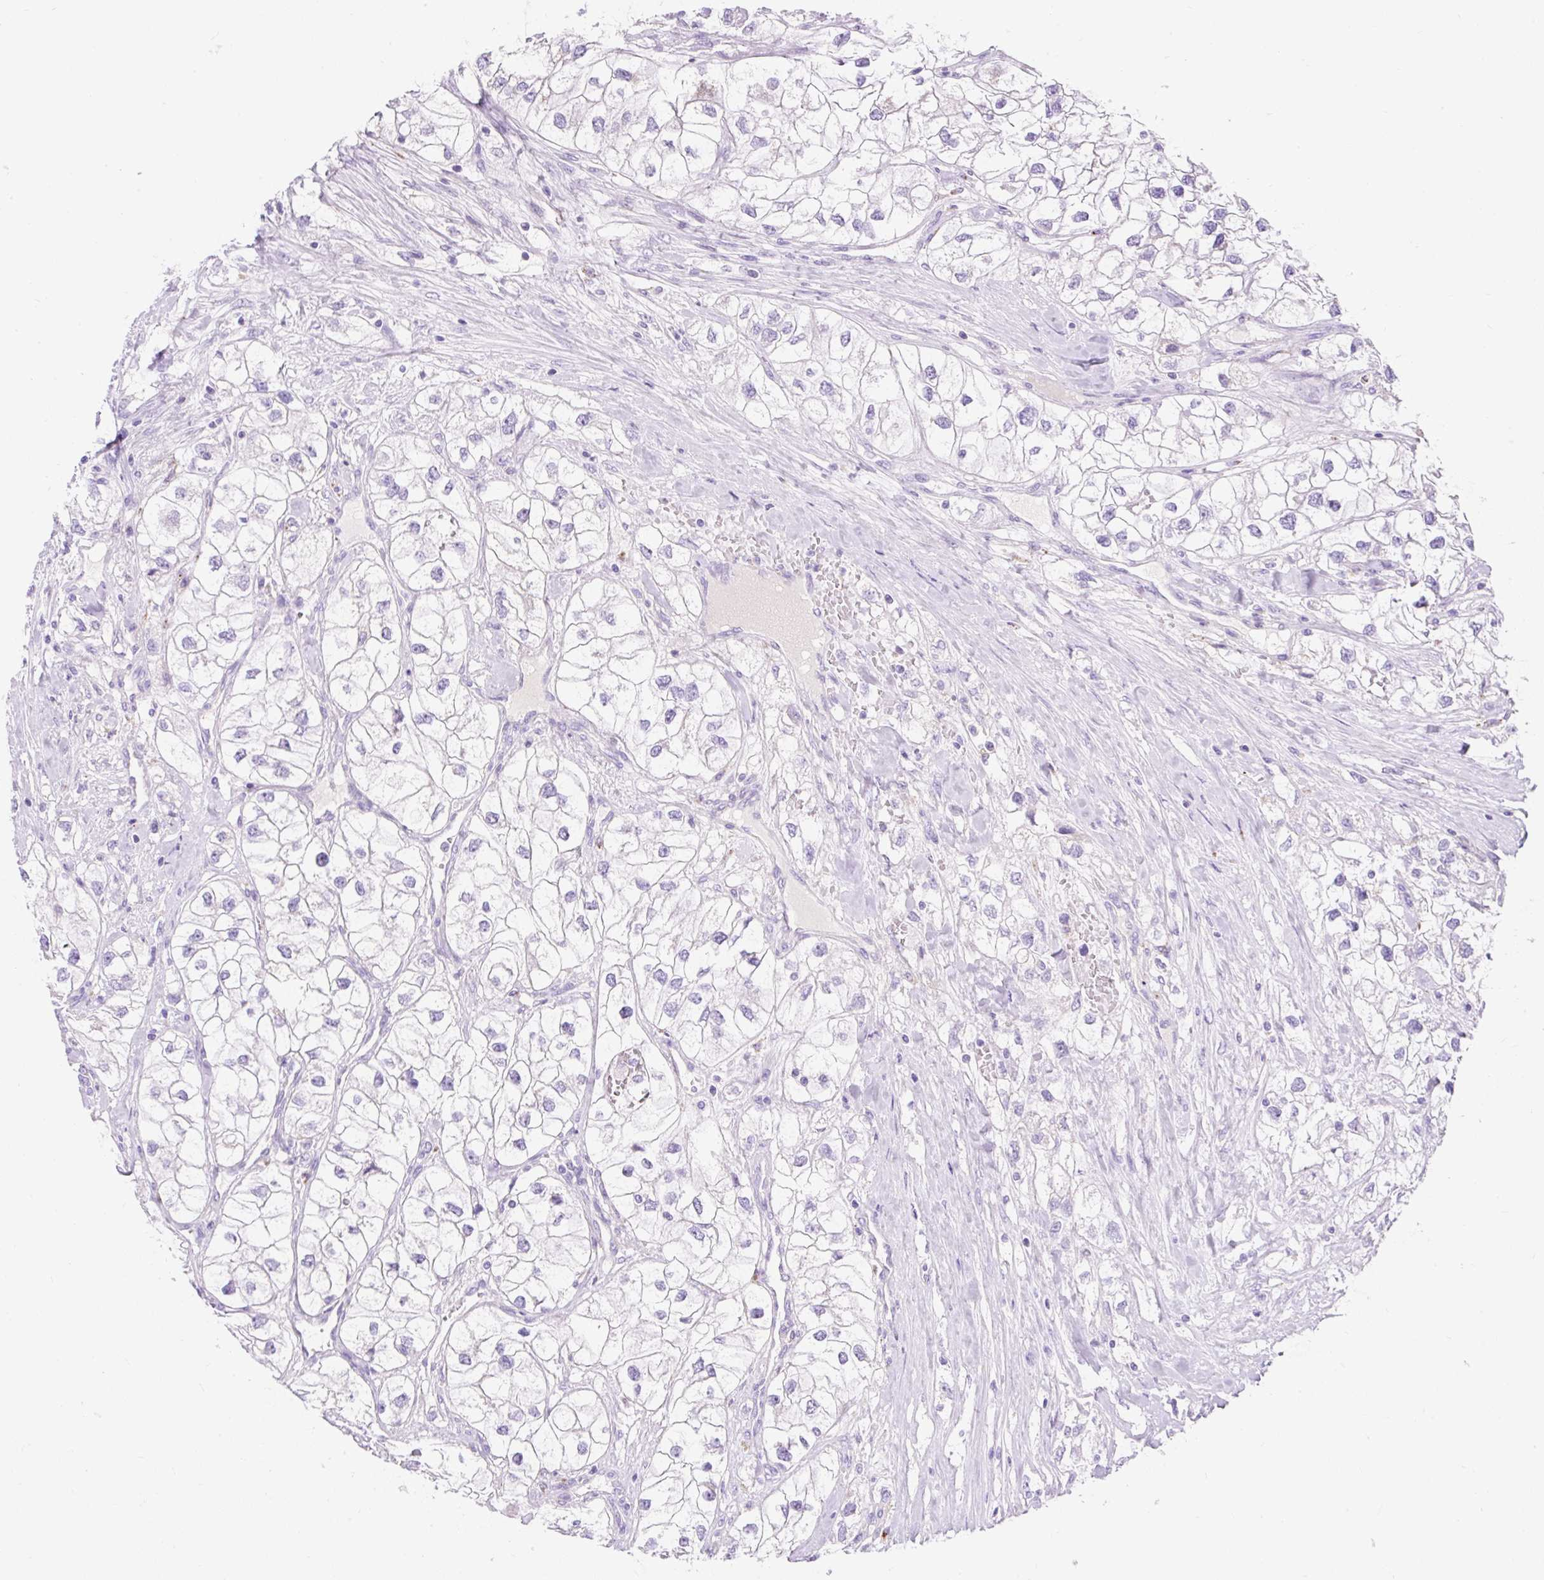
{"staining": {"intensity": "negative", "quantity": "none", "location": "none"}, "tissue": "renal cancer", "cell_type": "Tumor cells", "image_type": "cancer", "snomed": [{"axis": "morphology", "description": "Adenocarcinoma, NOS"}, {"axis": "topography", "description": "Kidney"}], "caption": "Renal adenocarcinoma stained for a protein using immunohistochemistry reveals no expression tumor cells.", "gene": "HEXB", "patient": {"sex": "male", "age": 59}}